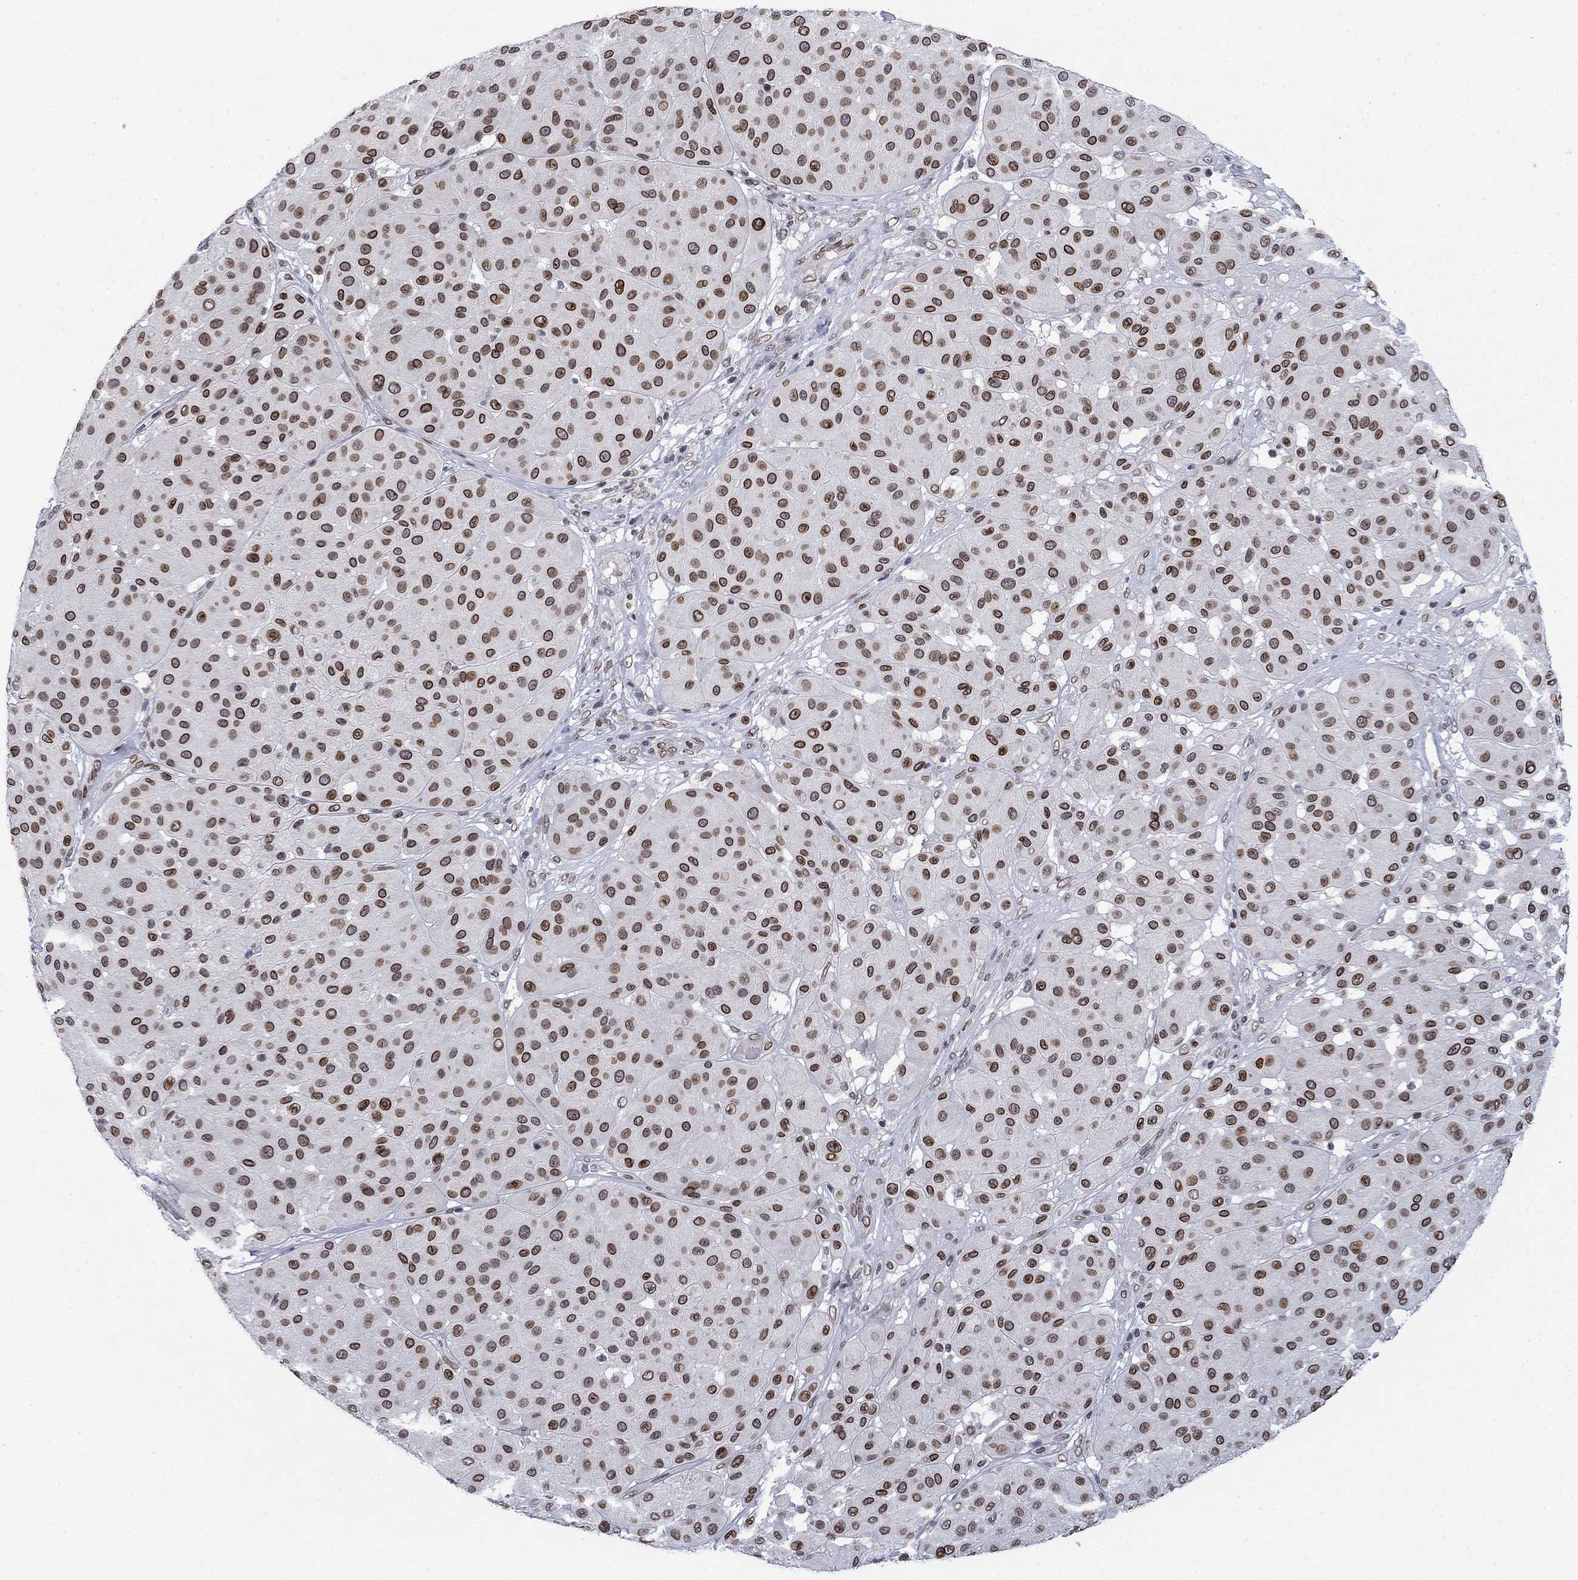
{"staining": {"intensity": "strong", "quantity": "25%-75%", "location": "cytoplasmic/membranous,nuclear"}, "tissue": "melanoma", "cell_type": "Tumor cells", "image_type": "cancer", "snomed": [{"axis": "morphology", "description": "Malignant melanoma, Metastatic site"}, {"axis": "topography", "description": "Smooth muscle"}], "caption": "Immunohistochemistry histopathology image of malignant melanoma (metastatic site) stained for a protein (brown), which displays high levels of strong cytoplasmic/membranous and nuclear positivity in about 25%-75% of tumor cells.", "gene": "TOR1AIP1", "patient": {"sex": "male", "age": 41}}